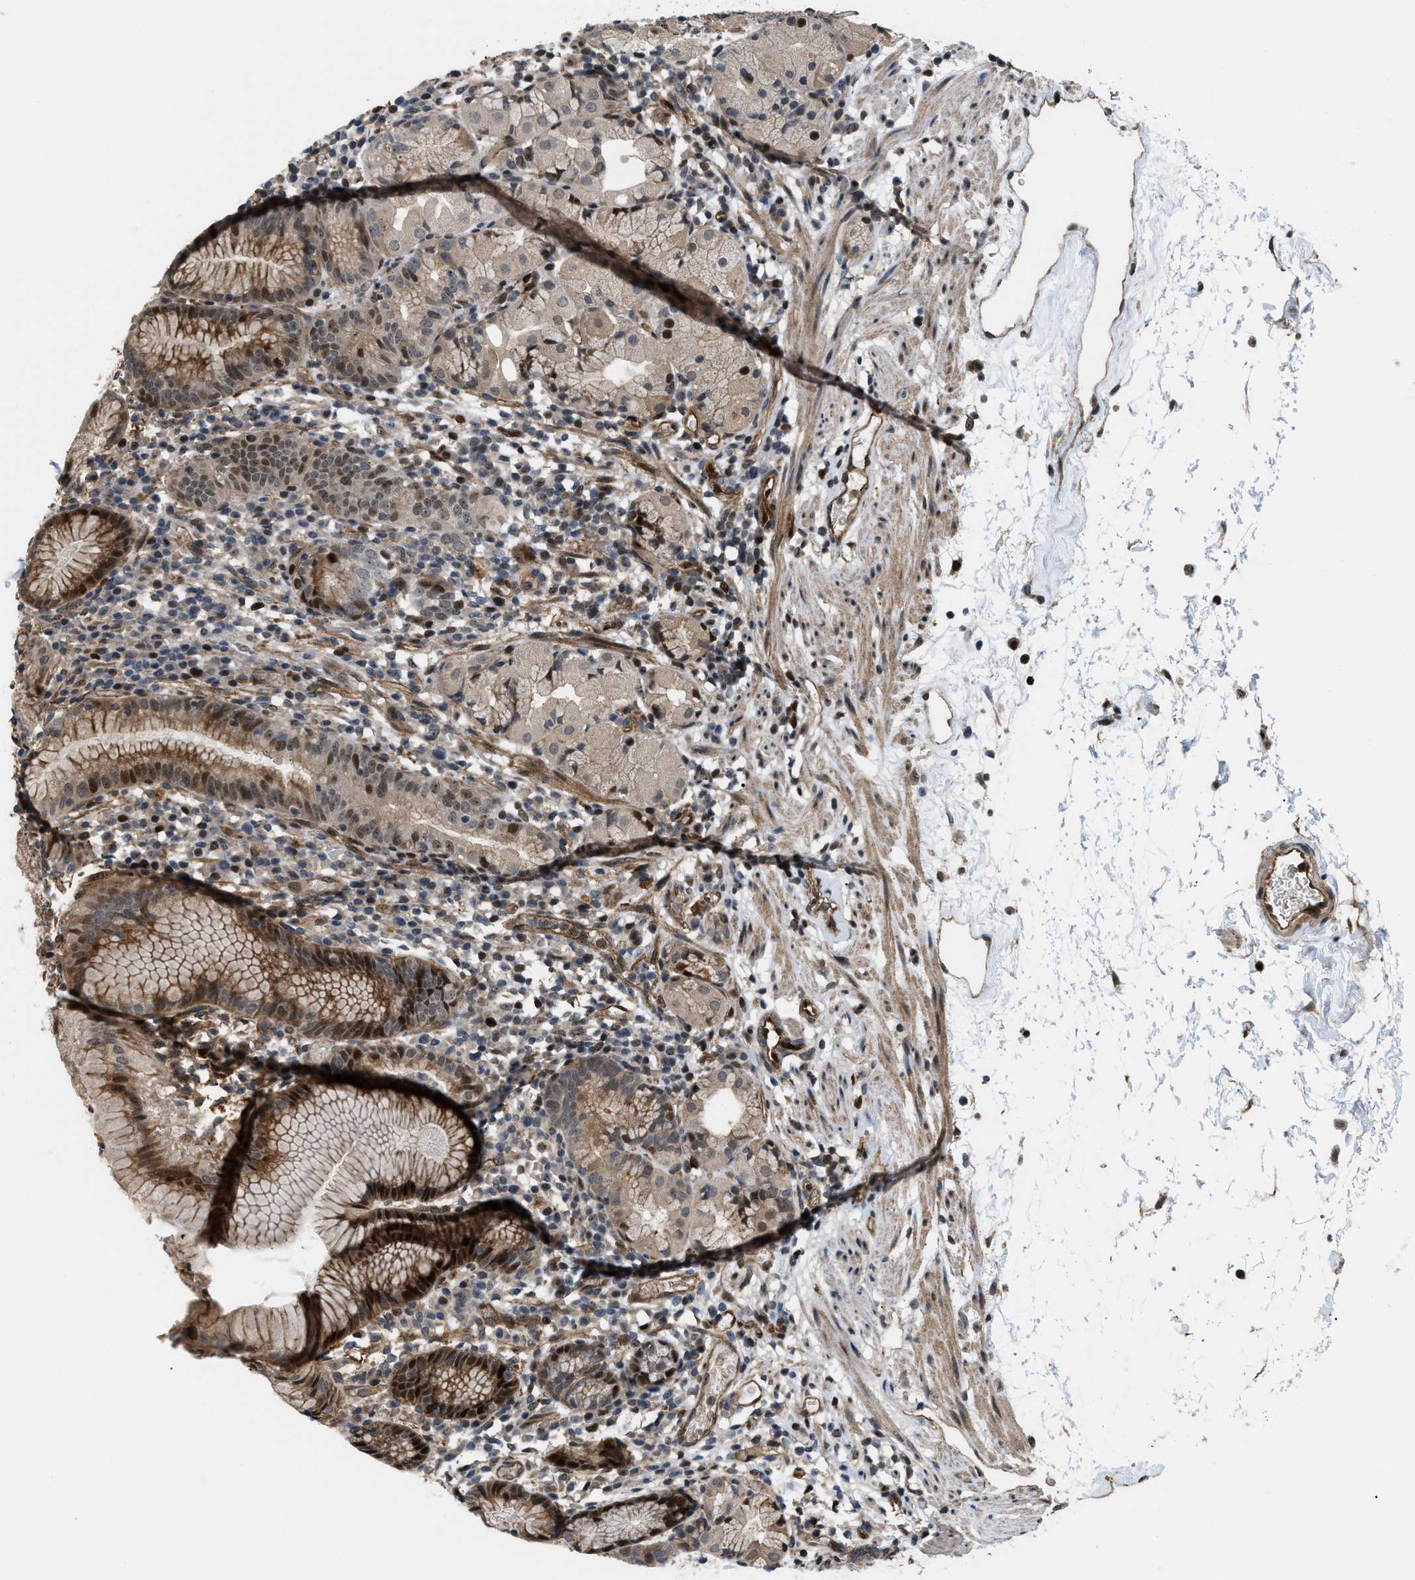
{"staining": {"intensity": "strong", "quantity": "25%-75%", "location": "cytoplasmic/membranous,nuclear"}, "tissue": "stomach", "cell_type": "Glandular cells", "image_type": "normal", "snomed": [{"axis": "morphology", "description": "Normal tissue, NOS"}, {"axis": "topography", "description": "Stomach"}, {"axis": "topography", "description": "Stomach, lower"}], "caption": "A histopathology image of human stomach stained for a protein demonstrates strong cytoplasmic/membranous,nuclear brown staining in glandular cells. Using DAB (3,3'-diaminobenzidine) (brown) and hematoxylin (blue) stains, captured at high magnification using brightfield microscopy.", "gene": "LTA4H", "patient": {"sex": "female", "age": 75}}